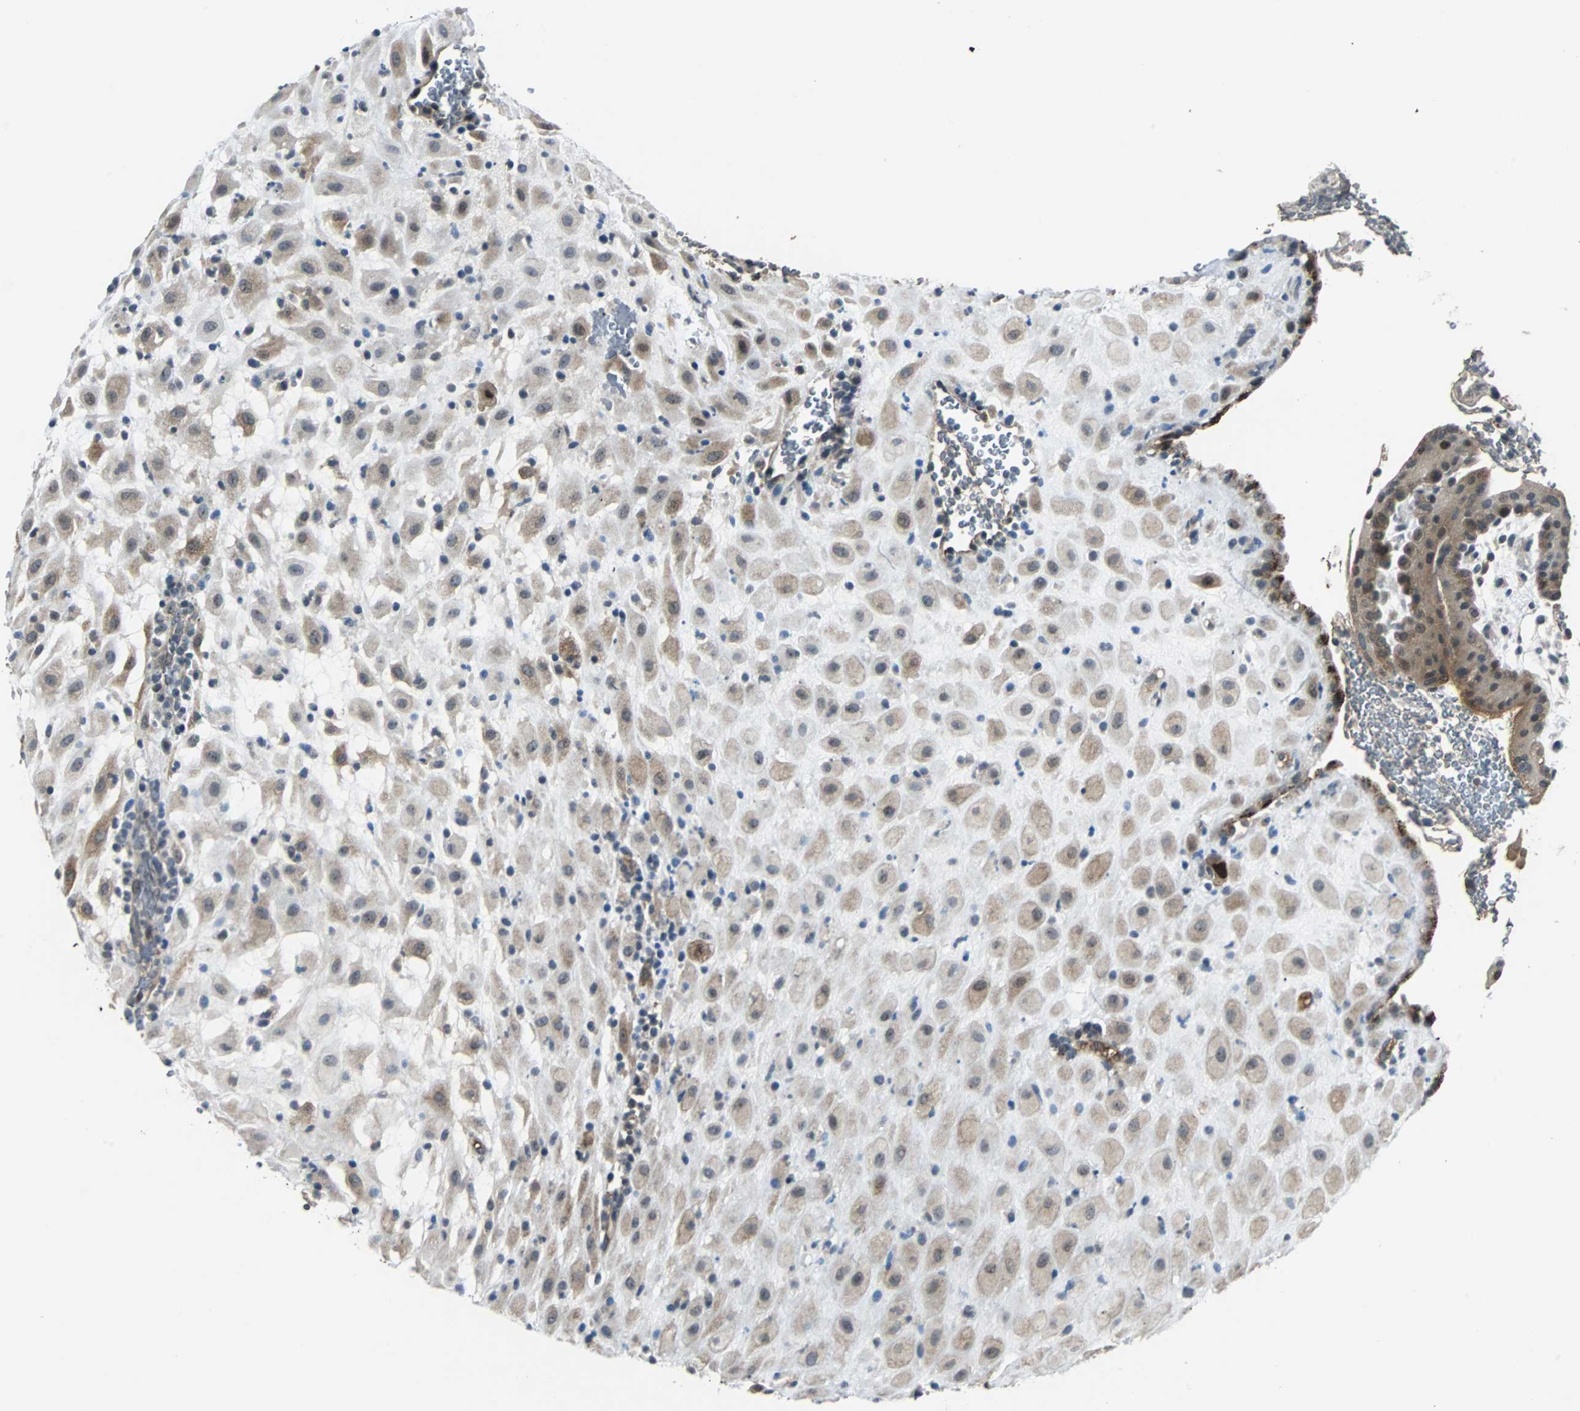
{"staining": {"intensity": "weak", "quantity": ">75%", "location": "cytoplasmic/membranous"}, "tissue": "placenta", "cell_type": "Decidual cells", "image_type": "normal", "snomed": [{"axis": "morphology", "description": "Normal tissue, NOS"}, {"axis": "topography", "description": "Placenta"}], "caption": "The immunohistochemical stain highlights weak cytoplasmic/membranous positivity in decidual cells of normal placenta.", "gene": "FHL2", "patient": {"sex": "female", "age": 19}}